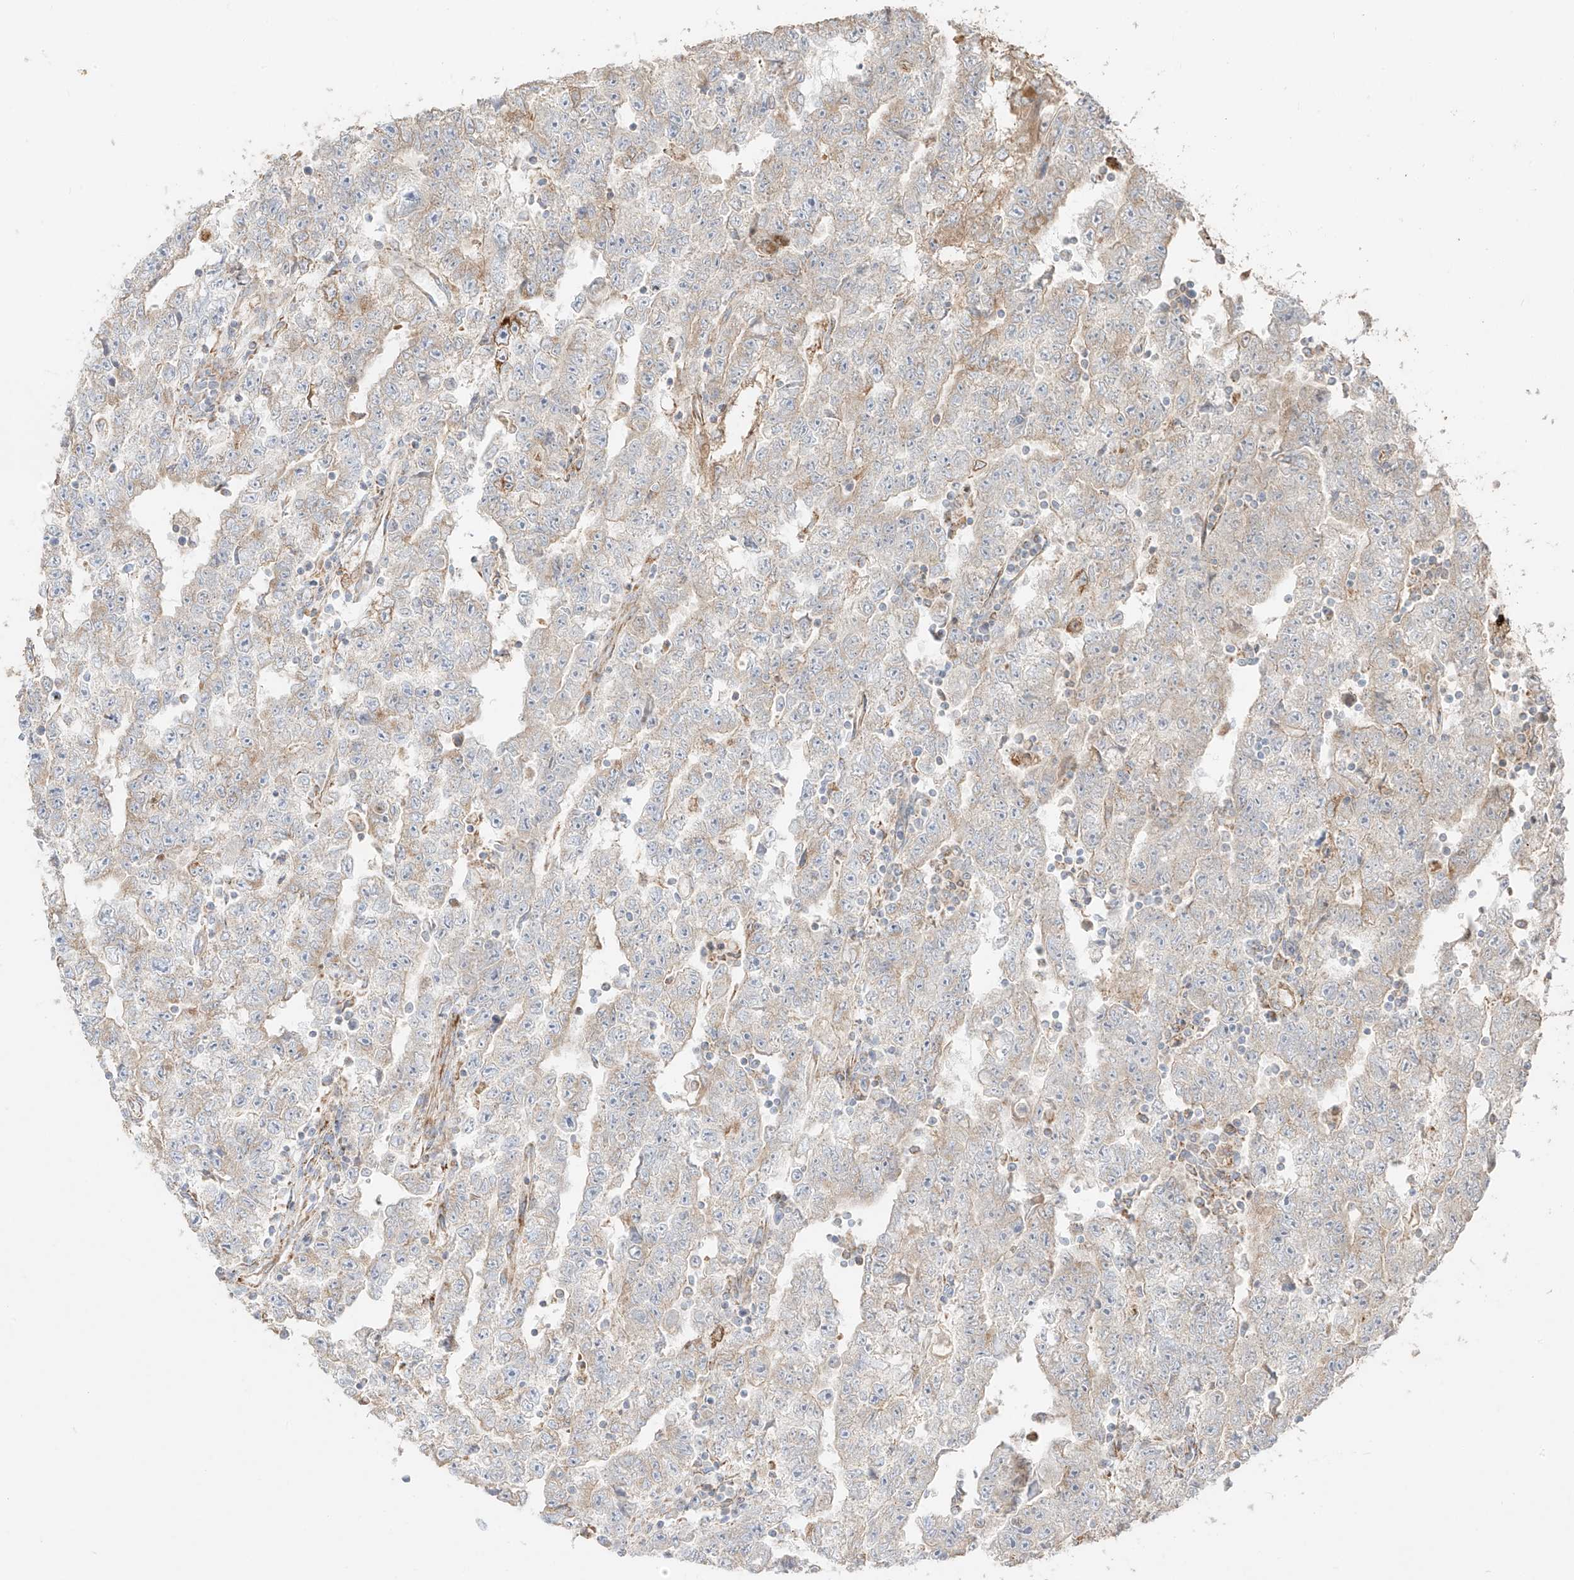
{"staining": {"intensity": "weak", "quantity": "<25%", "location": "cytoplasmic/membranous"}, "tissue": "testis cancer", "cell_type": "Tumor cells", "image_type": "cancer", "snomed": [{"axis": "morphology", "description": "Carcinoma, Embryonal, NOS"}, {"axis": "topography", "description": "Testis"}], "caption": "Immunohistochemistry of embryonal carcinoma (testis) demonstrates no staining in tumor cells.", "gene": "COLGALT2", "patient": {"sex": "male", "age": 25}}